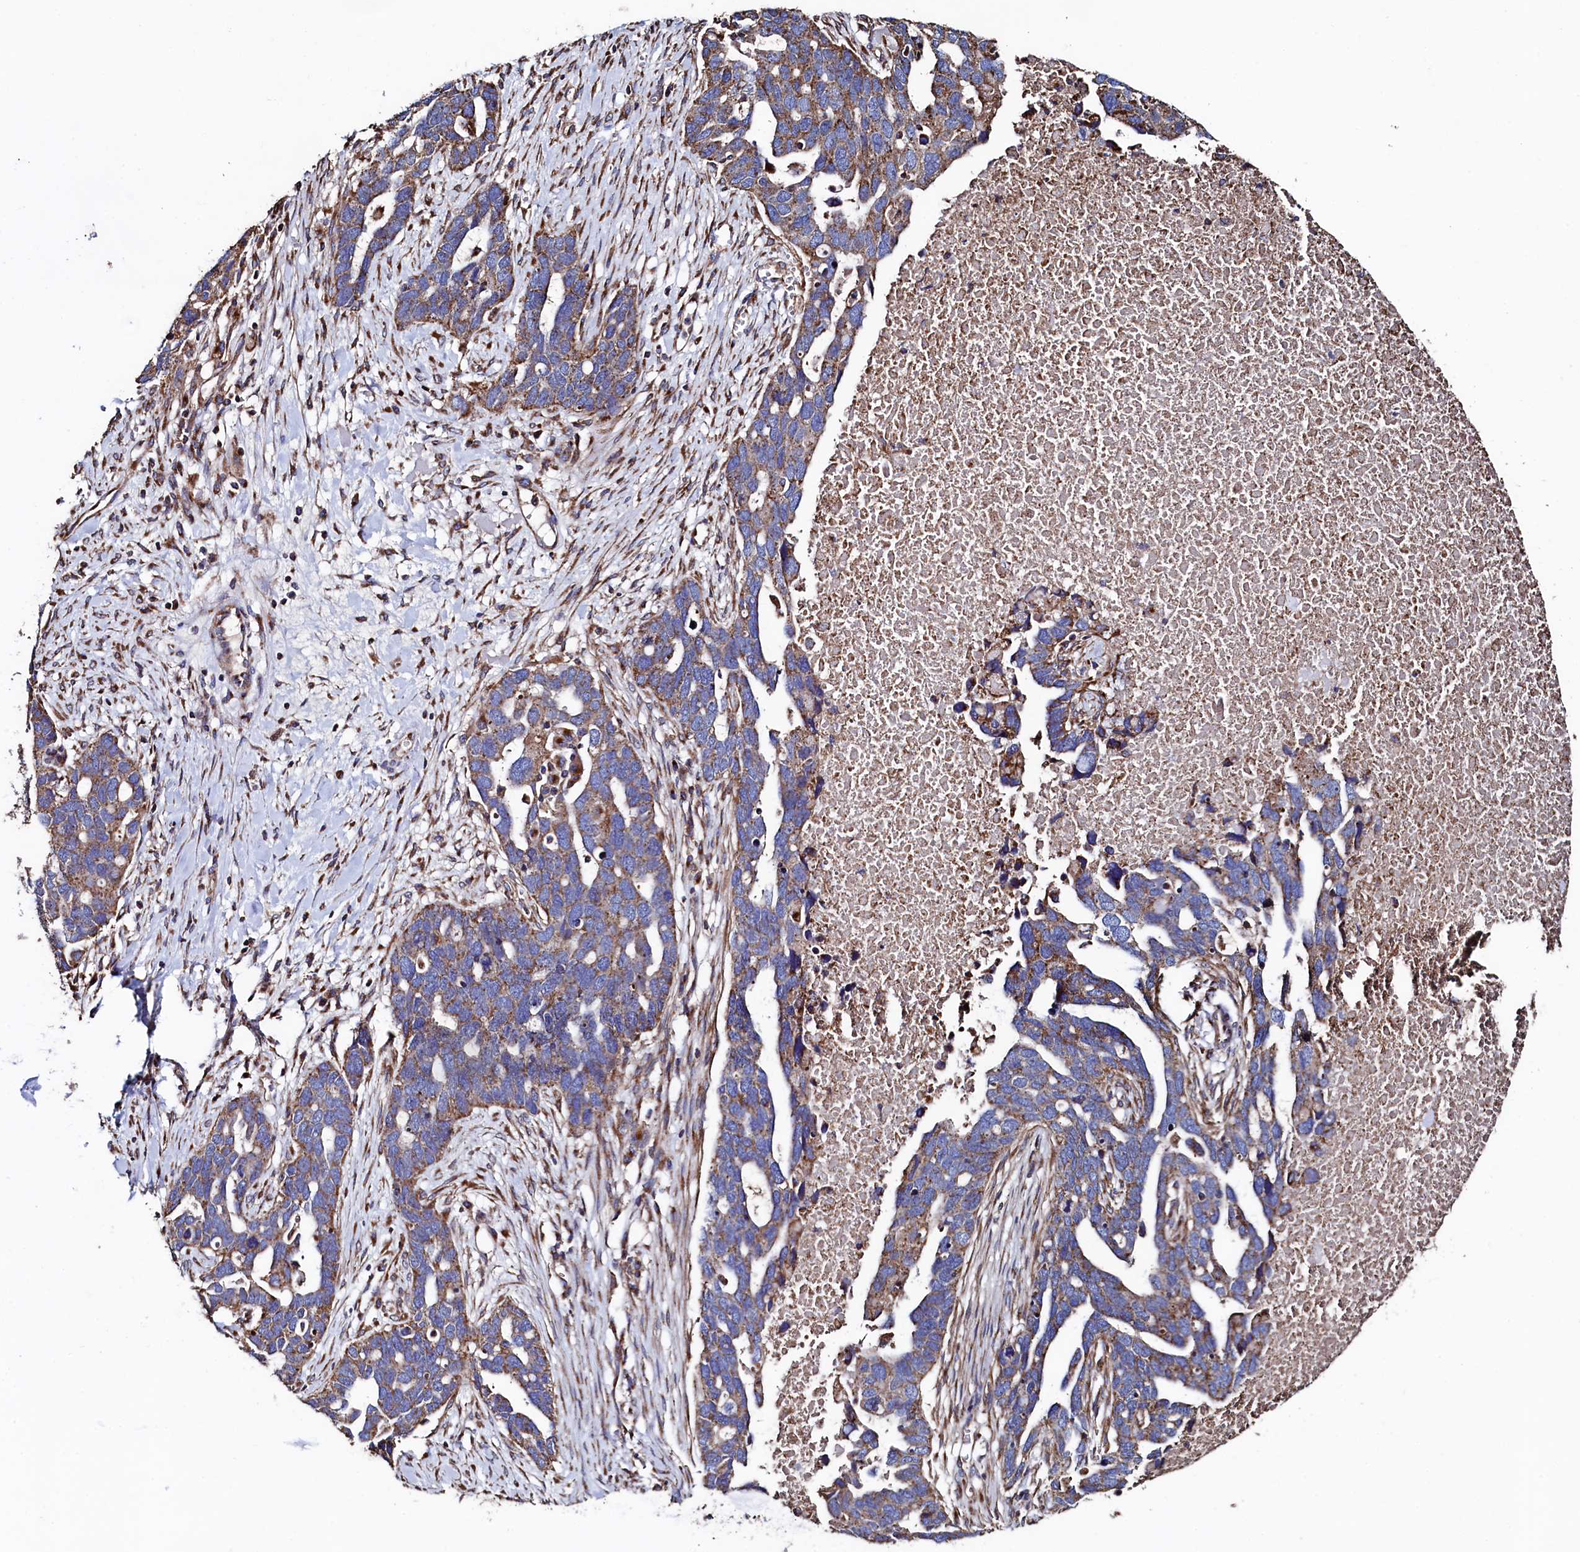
{"staining": {"intensity": "moderate", "quantity": ">75%", "location": "cytoplasmic/membranous"}, "tissue": "ovarian cancer", "cell_type": "Tumor cells", "image_type": "cancer", "snomed": [{"axis": "morphology", "description": "Cystadenocarcinoma, serous, NOS"}, {"axis": "topography", "description": "Ovary"}], "caption": "Serous cystadenocarcinoma (ovarian) tissue exhibits moderate cytoplasmic/membranous staining in about >75% of tumor cells, visualized by immunohistochemistry.", "gene": "PRRC1", "patient": {"sex": "female", "age": 54}}